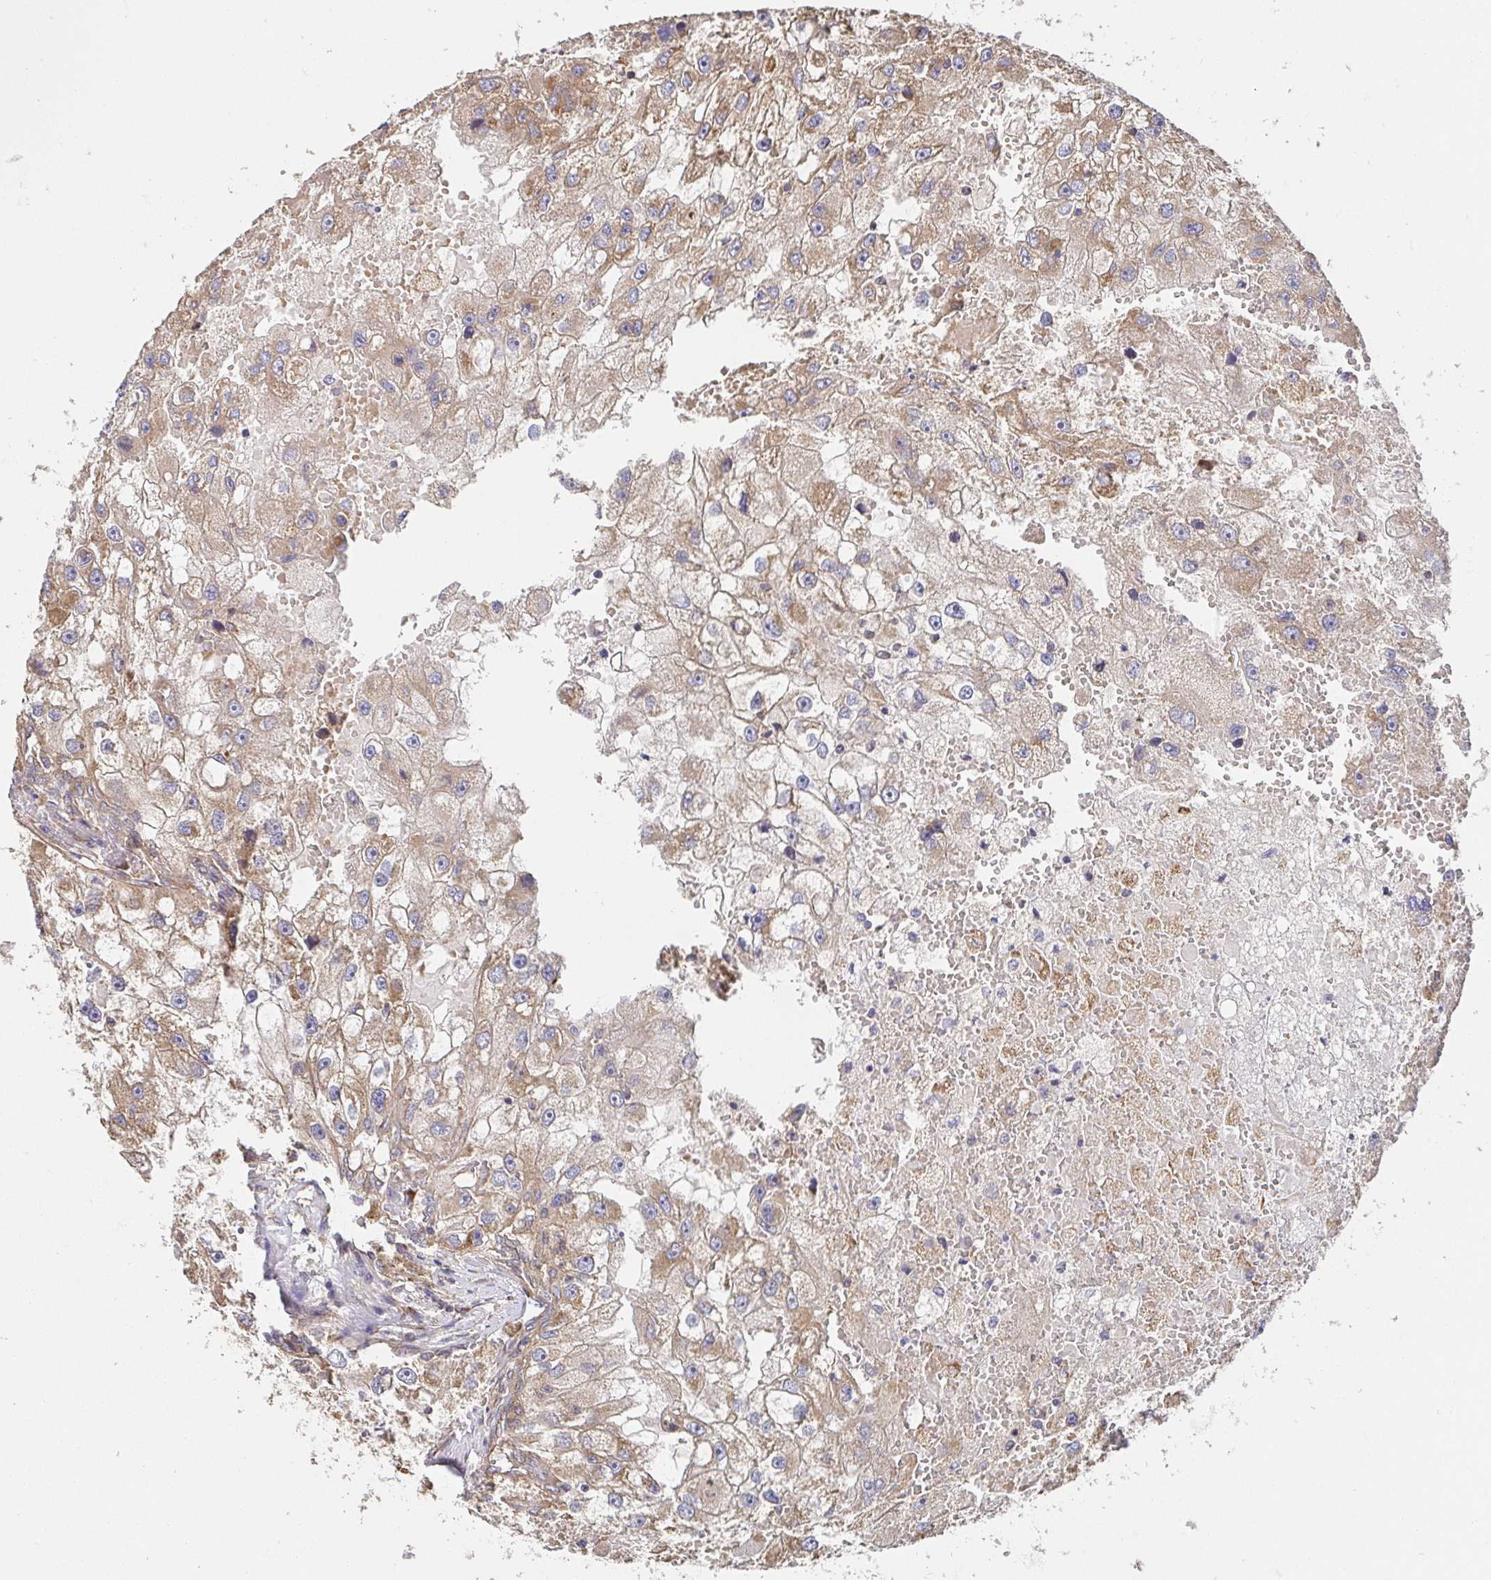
{"staining": {"intensity": "moderate", "quantity": ">75%", "location": "cytoplasmic/membranous"}, "tissue": "renal cancer", "cell_type": "Tumor cells", "image_type": "cancer", "snomed": [{"axis": "morphology", "description": "Adenocarcinoma, NOS"}, {"axis": "topography", "description": "Kidney"}], "caption": "A brown stain shows moderate cytoplasmic/membranous positivity of a protein in human renal cancer (adenocarcinoma) tumor cells. The staining is performed using DAB (3,3'-diaminobenzidine) brown chromogen to label protein expression. The nuclei are counter-stained blue using hematoxylin.", "gene": "APBB1", "patient": {"sex": "male", "age": 63}}